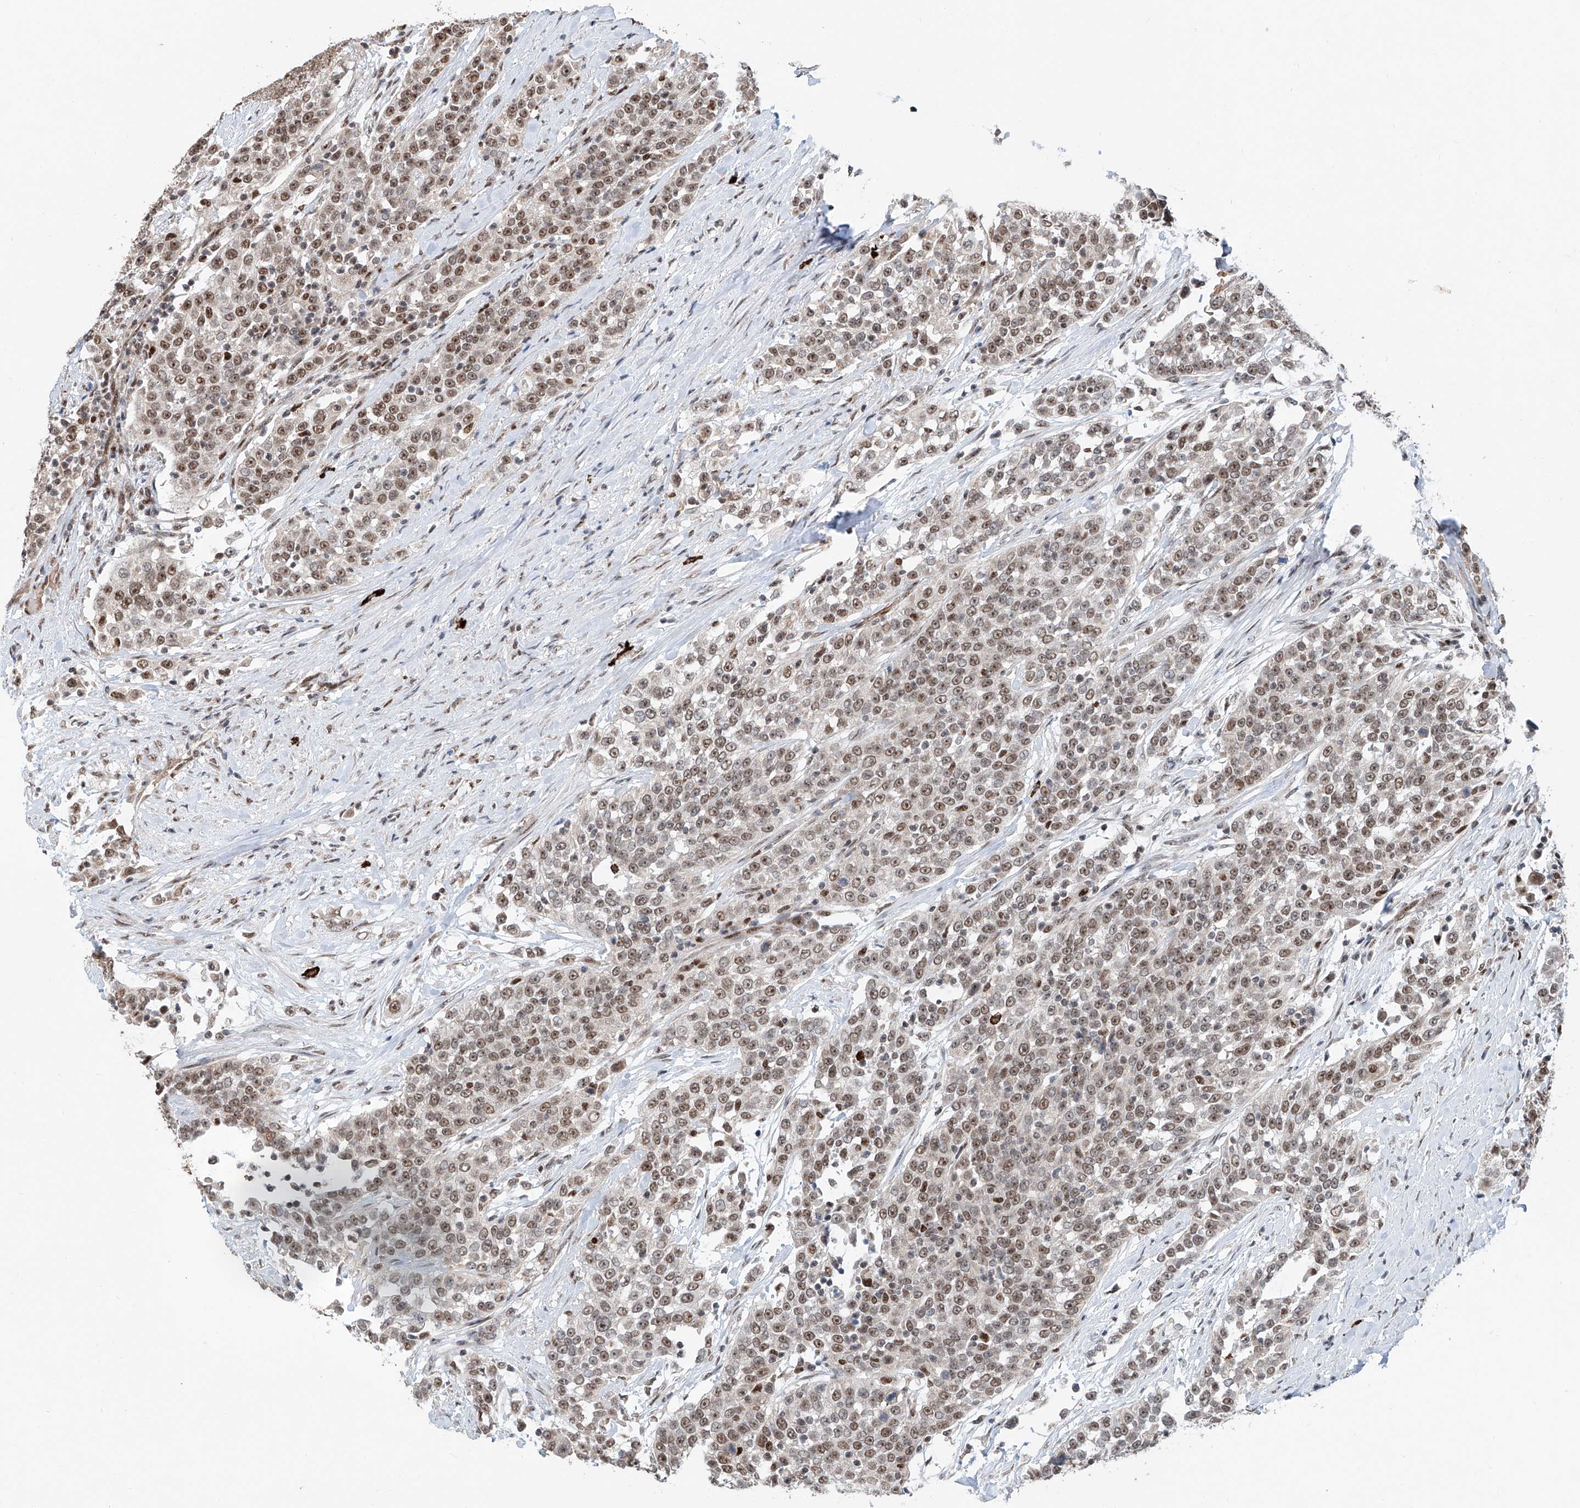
{"staining": {"intensity": "moderate", "quantity": ">75%", "location": "nuclear"}, "tissue": "urothelial cancer", "cell_type": "Tumor cells", "image_type": "cancer", "snomed": [{"axis": "morphology", "description": "Urothelial carcinoma, High grade"}, {"axis": "topography", "description": "Urinary bladder"}], "caption": "Protein expression analysis of human urothelial cancer reveals moderate nuclear staining in about >75% of tumor cells.", "gene": "SDE2", "patient": {"sex": "female", "age": 80}}